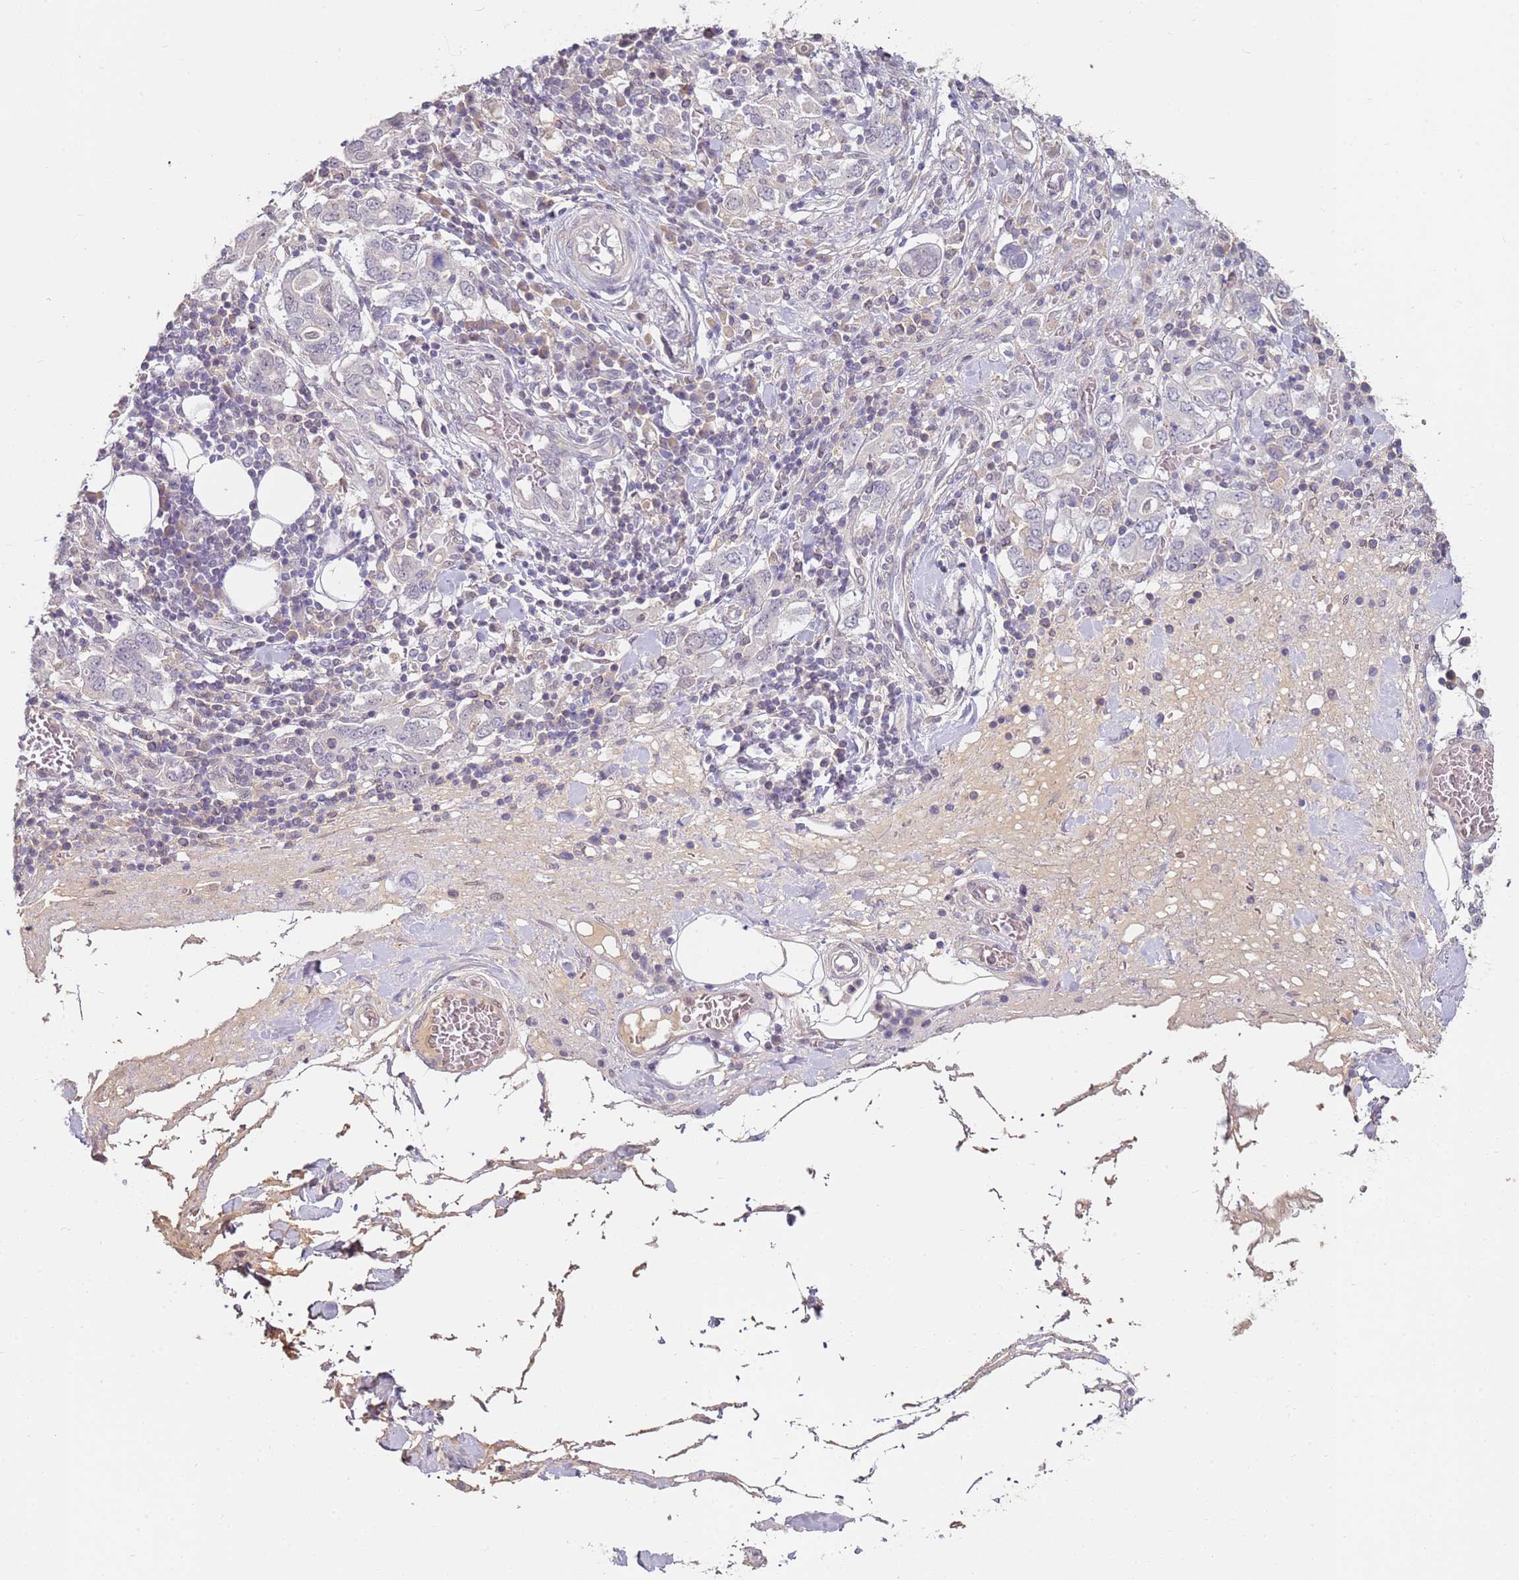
{"staining": {"intensity": "negative", "quantity": "none", "location": "none"}, "tissue": "stomach cancer", "cell_type": "Tumor cells", "image_type": "cancer", "snomed": [{"axis": "morphology", "description": "Adenocarcinoma, NOS"}, {"axis": "topography", "description": "Stomach, upper"}, {"axis": "topography", "description": "Stomach"}], "caption": "Immunohistochemistry (IHC) photomicrograph of neoplastic tissue: stomach cancer (adenocarcinoma) stained with DAB reveals no significant protein positivity in tumor cells. The staining is performed using DAB brown chromogen with nuclei counter-stained in using hematoxylin.", "gene": "WDR93", "patient": {"sex": "male", "age": 62}}